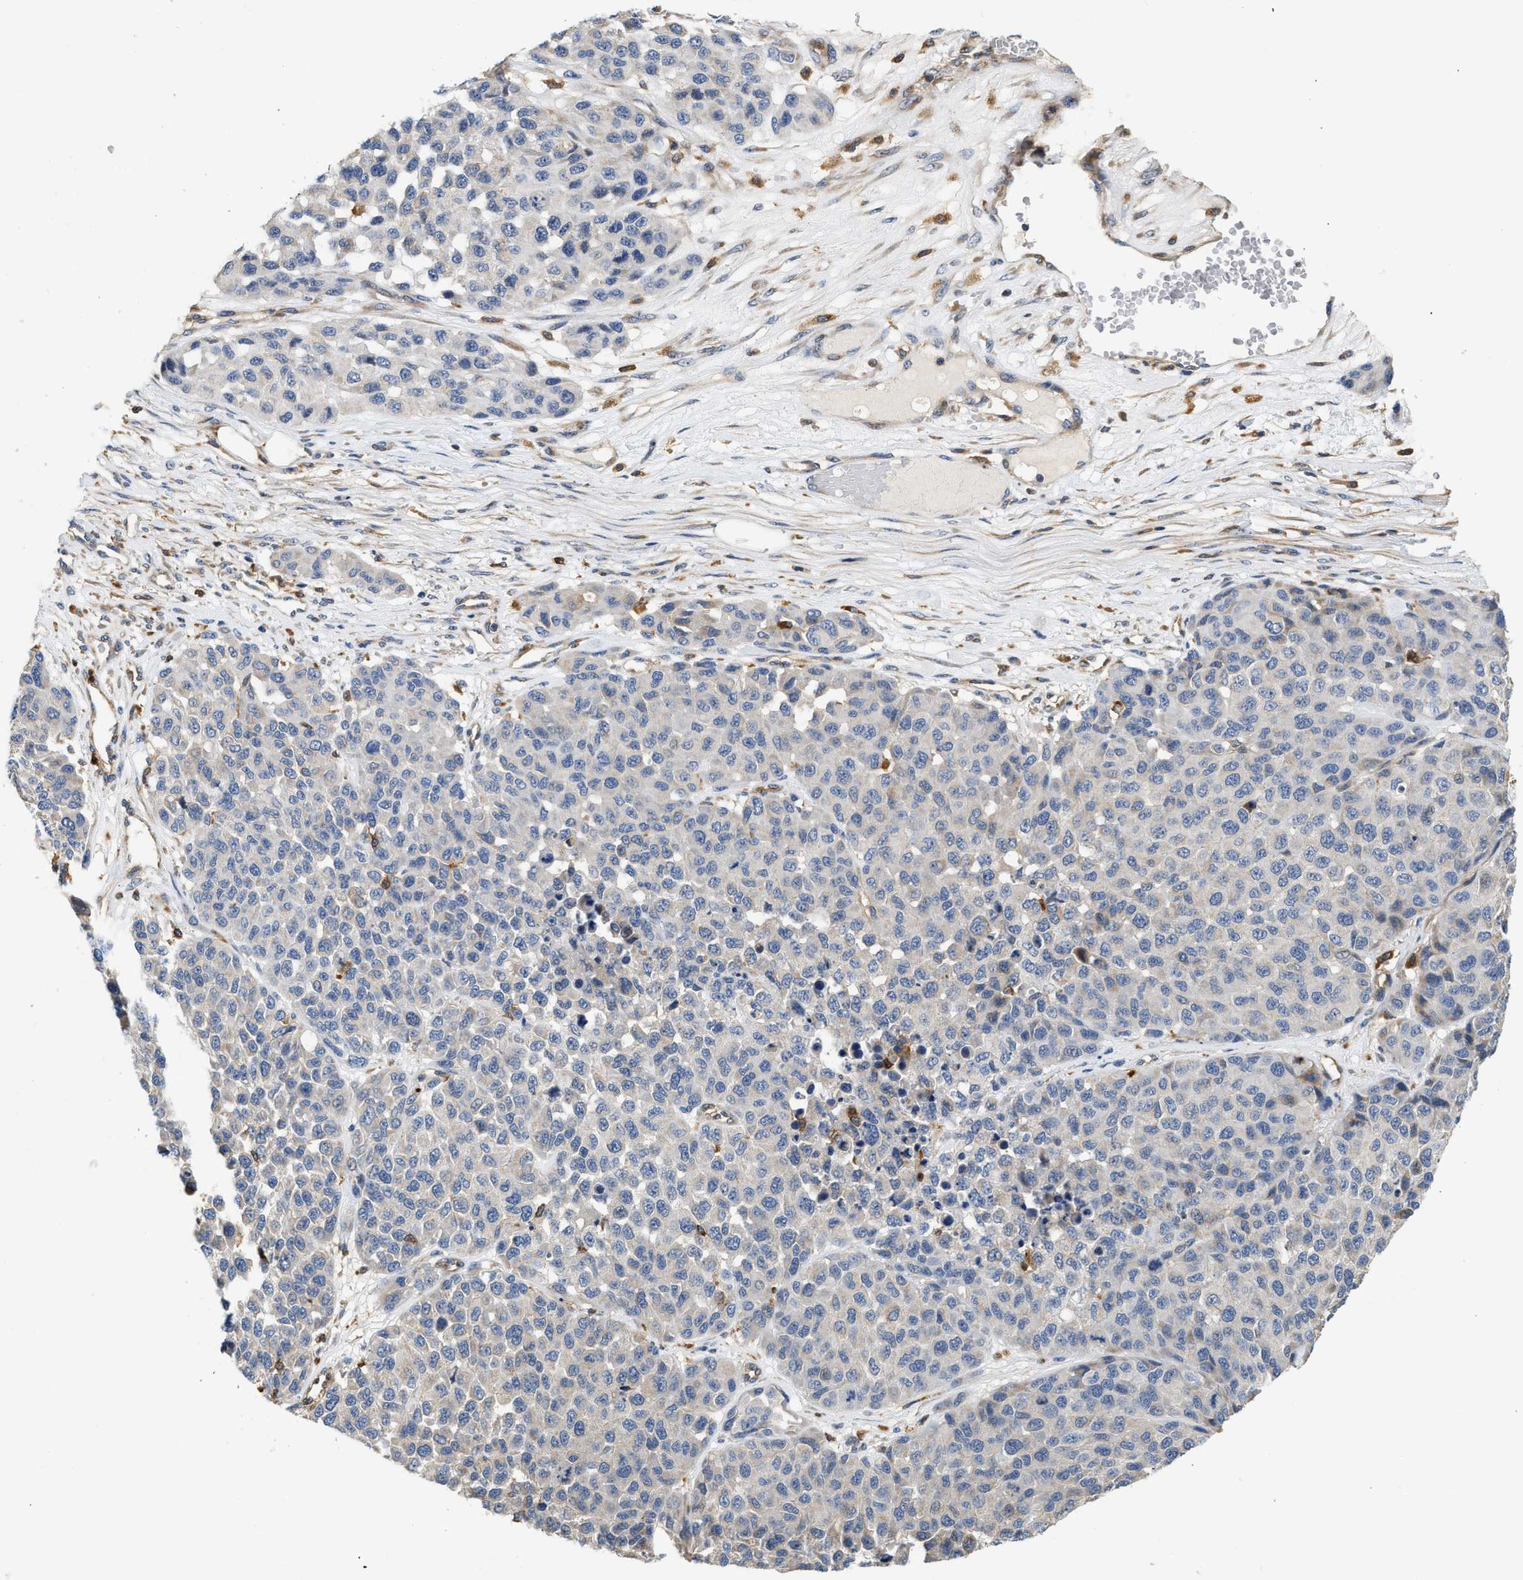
{"staining": {"intensity": "negative", "quantity": "none", "location": "none"}, "tissue": "melanoma", "cell_type": "Tumor cells", "image_type": "cancer", "snomed": [{"axis": "morphology", "description": "Malignant melanoma, NOS"}, {"axis": "topography", "description": "Skin"}], "caption": "Immunohistochemistry (IHC) photomicrograph of neoplastic tissue: human melanoma stained with DAB demonstrates no significant protein positivity in tumor cells.", "gene": "RAB31", "patient": {"sex": "male", "age": 62}}